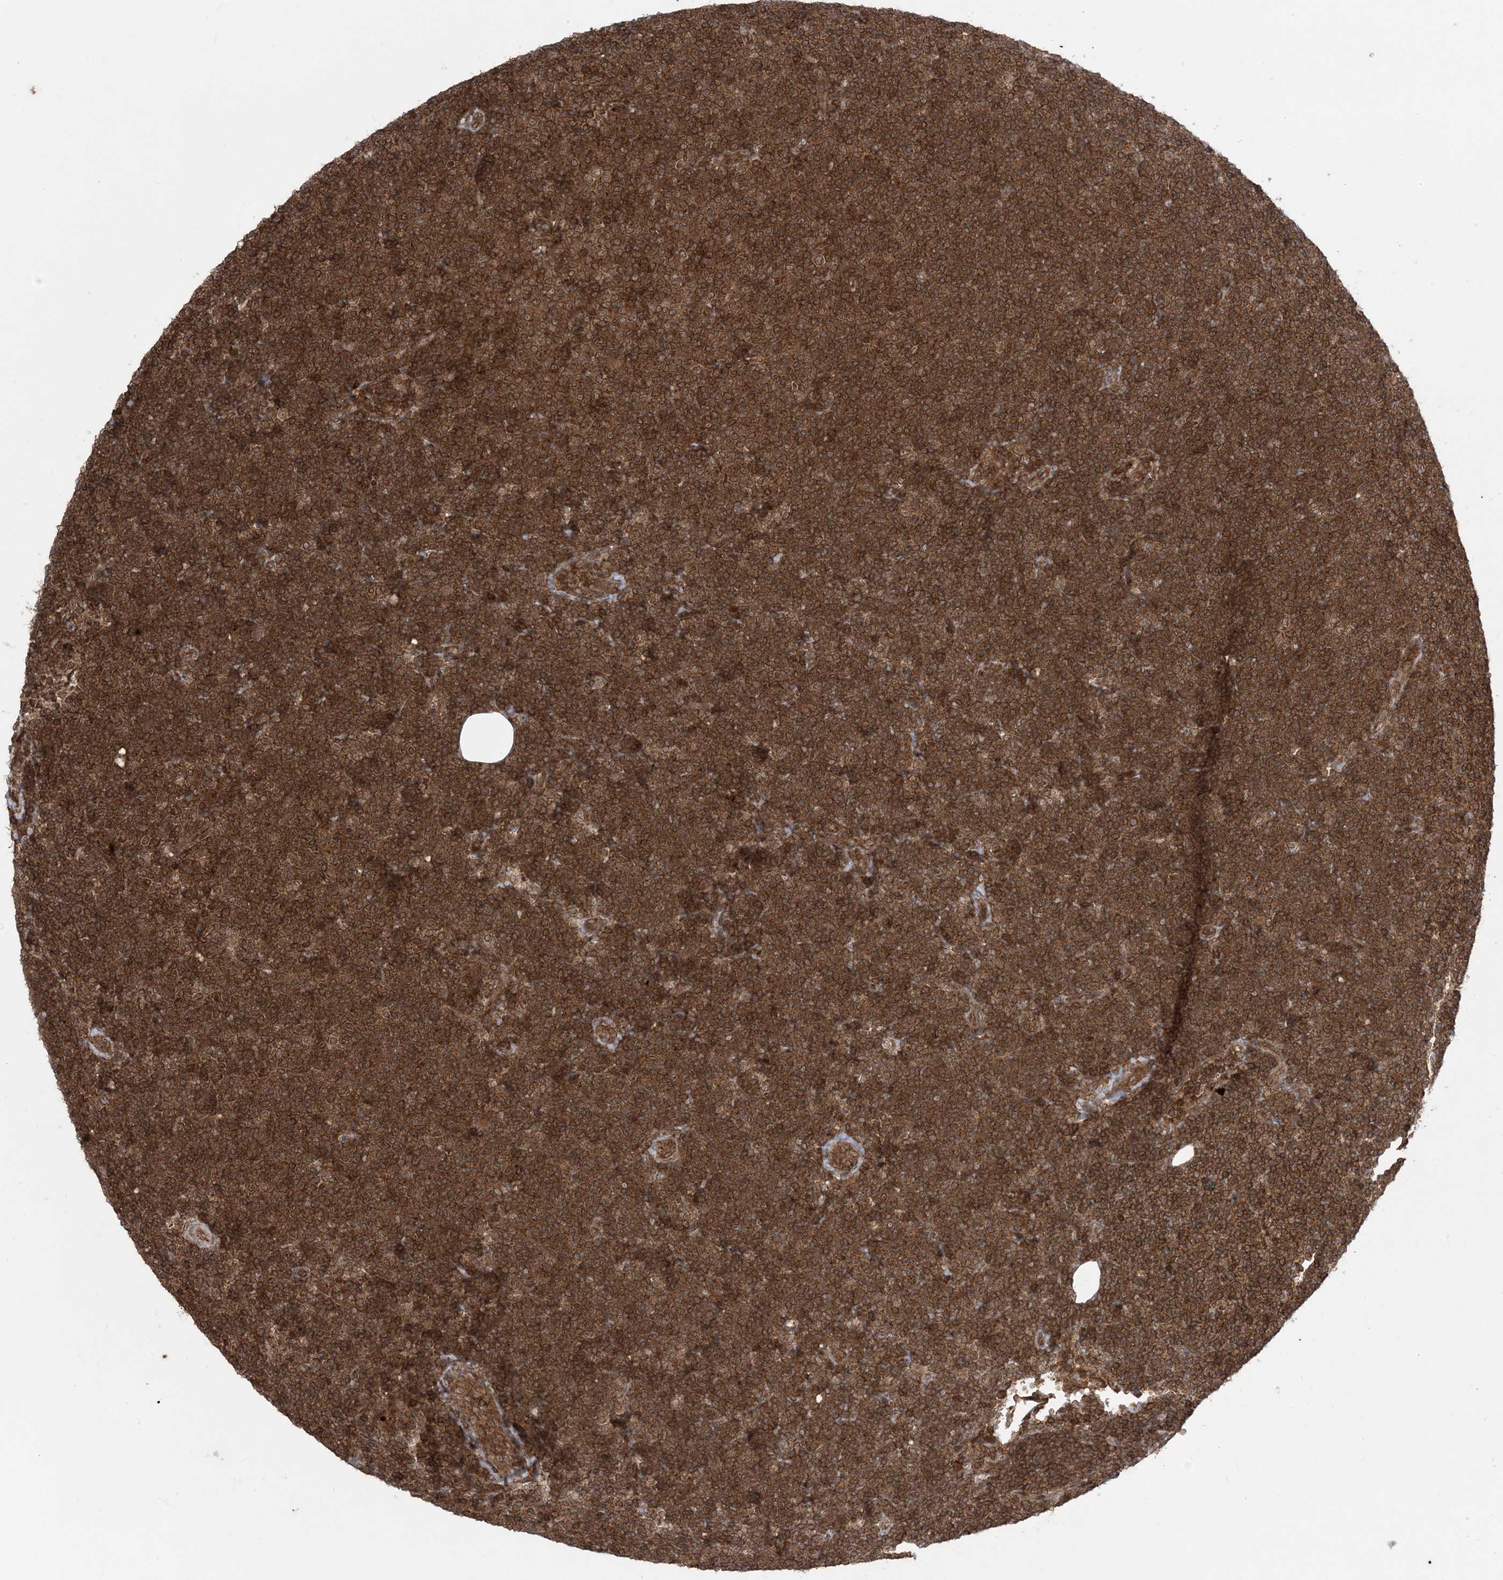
{"staining": {"intensity": "strong", "quantity": ">75%", "location": "cytoplasmic/membranous"}, "tissue": "lymphoma", "cell_type": "Tumor cells", "image_type": "cancer", "snomed": [{"axis": "morphology", "description": "Malignant lymphoma, non-Hodgkin's type, Low grade"}, {"axis": "topography", "description": "Lymph node"}], "caption": "The micrograph shows staining of low-grade malignant lymphoma, non-Hodgkin's type, revealing strong cytoplasmic/membranous protein positivity (brown color) within tumor cells. (Brightfield microscopy of DAB IHC at high magnification).", "gene": "DDX19B", "patient": {"sex": "female", "age": 53}}